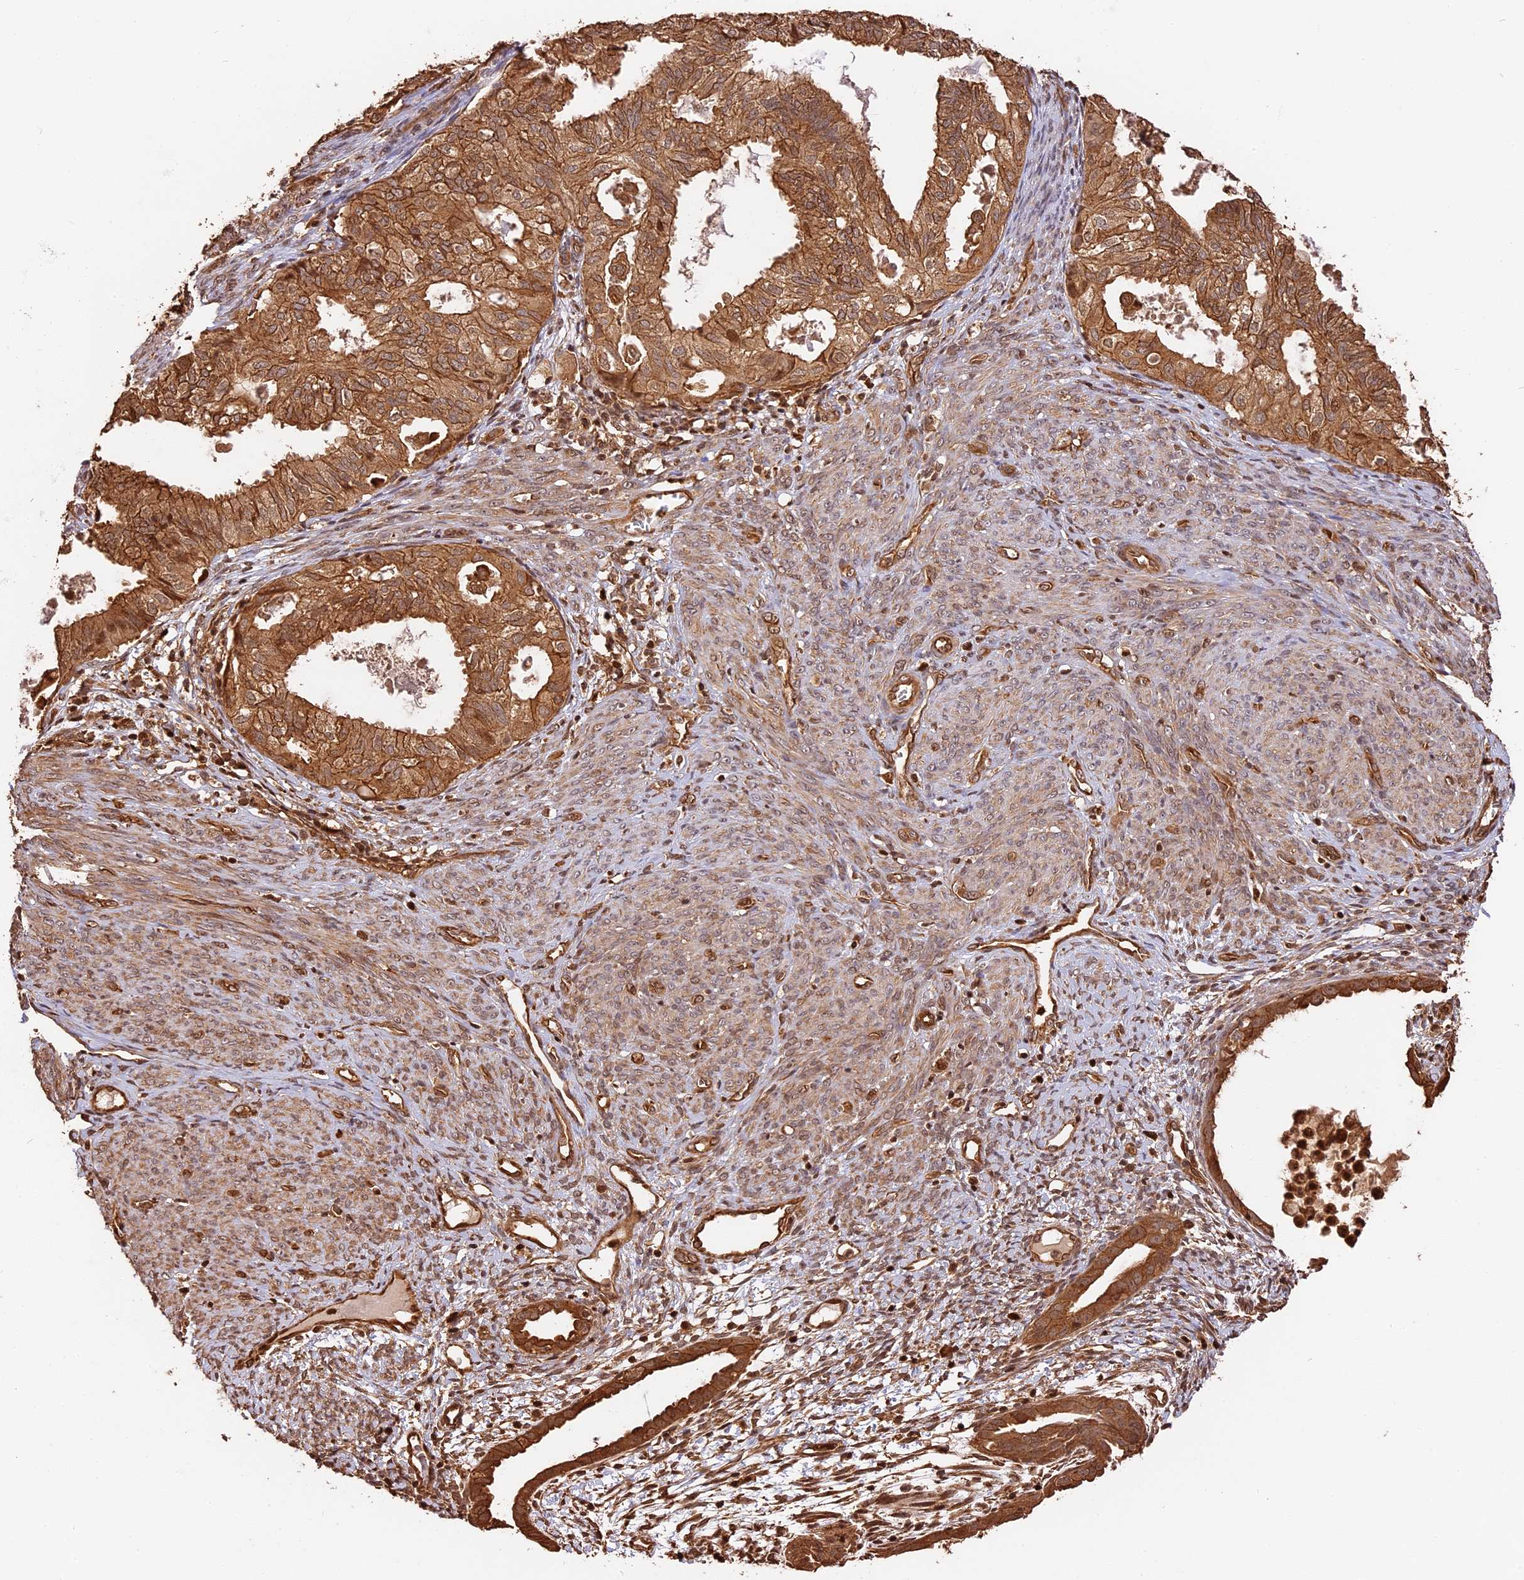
{"staining": {"intensity": "moderate", "quantity": ">75%", "location": "cytoplasmic/membranous"}, "tissue": "cervical cancer", "cell_type": "Tumor cells", "image_type": "cancer", "snomed": [{"axis": "morphology", "description": "Normal tissue, NOS"}, {"axis": "morphology", "description": "Adenocarcinoma, NOS"}, {"axis": "topography", "description": "Cervix"}, {"axis": "topography", "description": "Endometrium"}], "caption": "Cervical cancer (adenocarcinoma) tissue displays moderate cytoplasmic/membranous expression in approximately >75% of tumor cells, visualized by immunohistochemistry. The staining was performed using DAB (3,3'-diaminobenzidine) to visualize the protein expression in brown, while the nuclei were stained in blue with hematoxylin (Magnification: 20x).", "gene": "PPP1R37", "patient": {"sex": "female", "age": 86}}